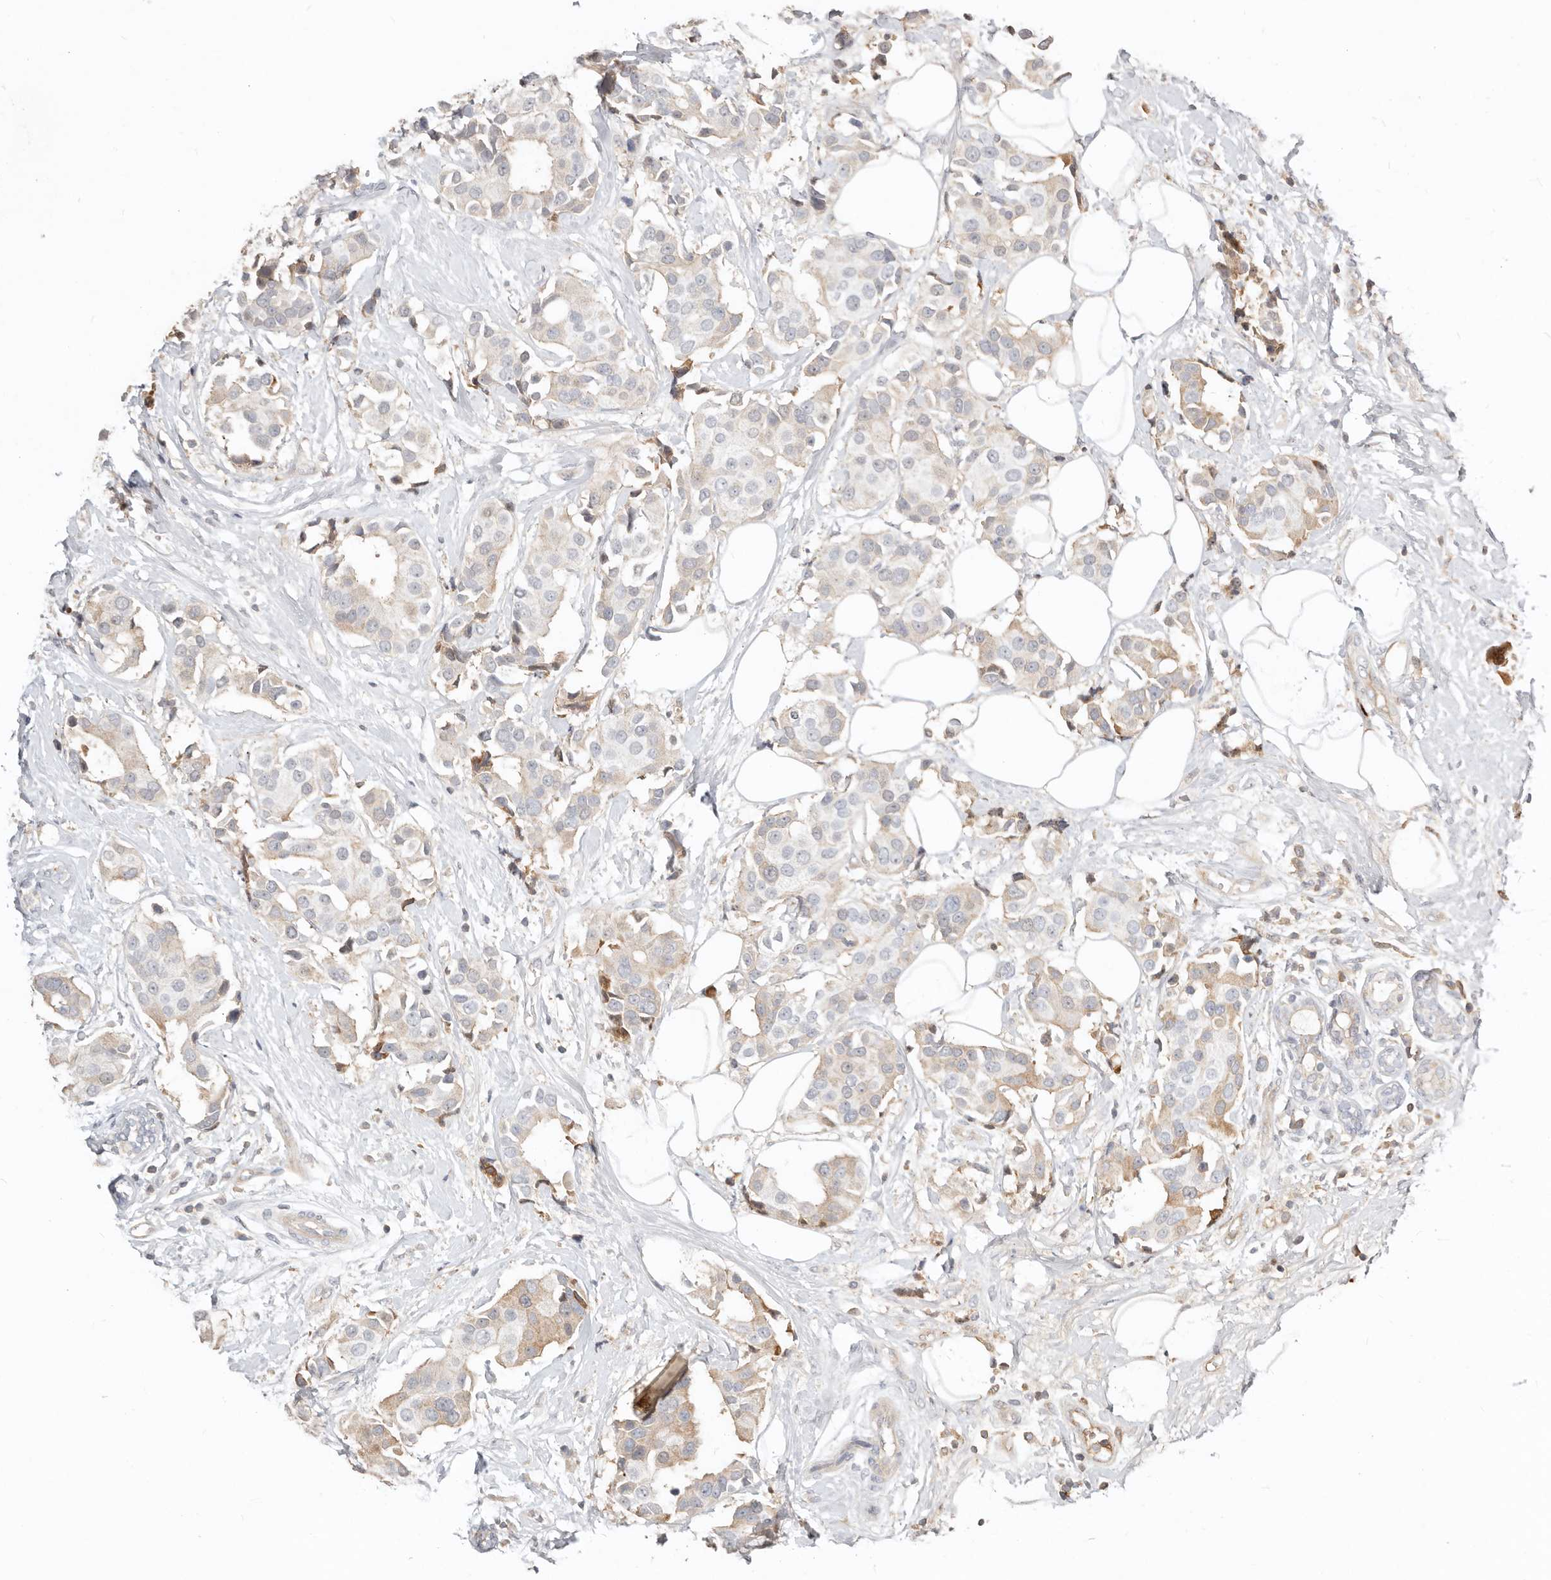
{"staining": {"intensity": "weak", "quantity": "<25%", "location": "cytoplasmic/membranous"}, "tissue": "breast cancer", "cell_type": "Tumor cells", "image_type": "cancer", "snomed": [{"axis": "morphology", "description": "Normal tissue, NOS"}, {"axis": "morphology", "description": "Duct carcinoma"}, {"axis": "topography", "description": "Breast"}], "caption": "Immunohistochemistry (IHC) histopathology image of neoplastic tissue: infiltrating ductal carcinoma (breast) stained with DAB shows no significant protein positivity in tumor cells.", "gene": "MTFR2", "patient": {"sex": "female", "age": 39}}